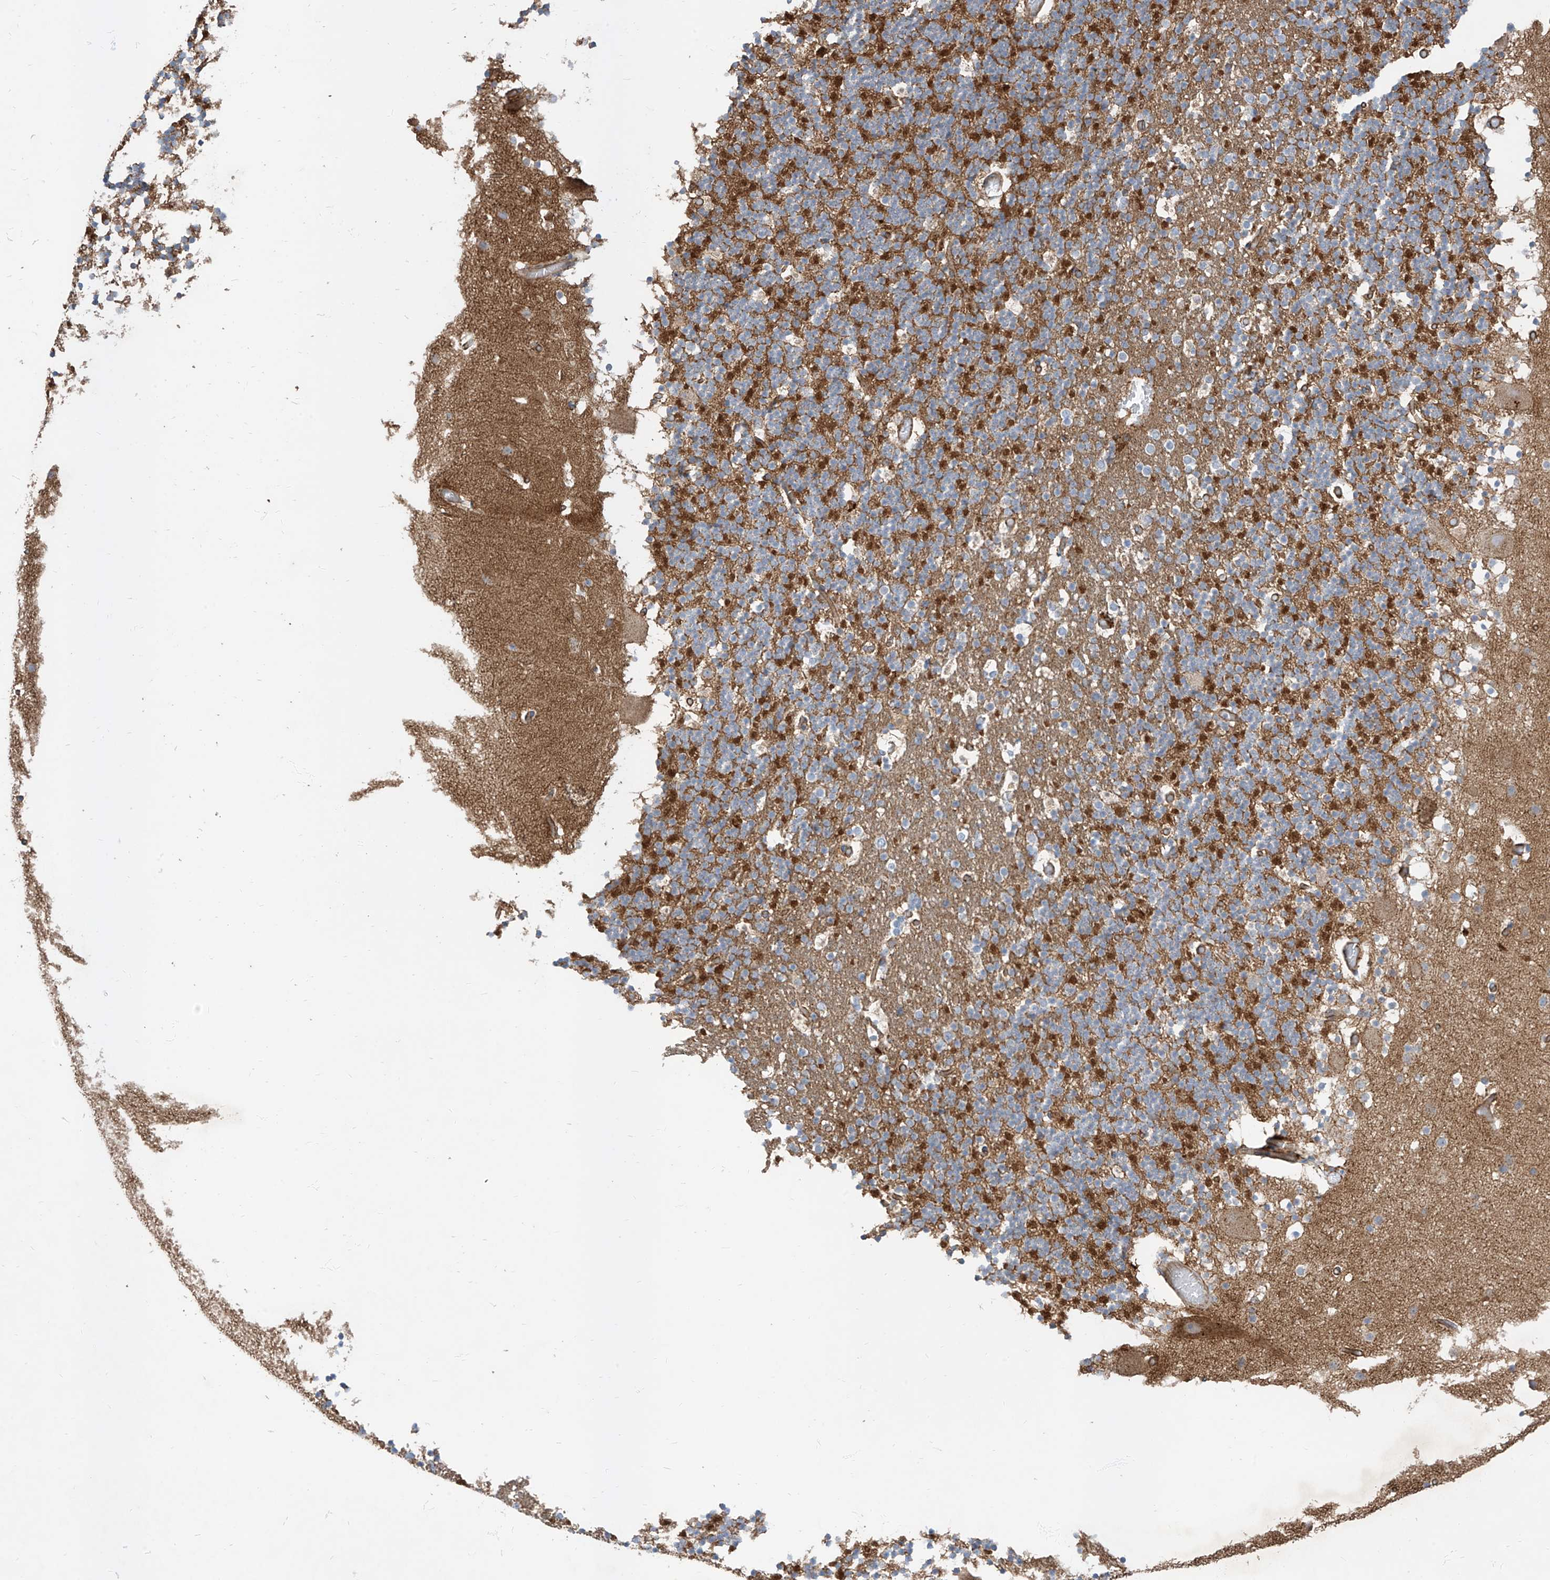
{"staining": {"intensity": "weak", "quantity": "25%-75%", "location": "cytoplasmic/membranous"}, "tissue": "cerebellum", "cell_type": "Cells in granular layer", "image_type": "normal", "snomed": [{"axis": "morphology", "description": "Normal tissue, NOS"}, {"axis": "topography", "description": "Cerebellum"}], "caption": "Protein staining by immunohistochemistry reveals weak cytoplasmic/membranous expression in about 25%-75% of cells in granular layer in benign cerebellum.", "gene": "EPHX4", "patient": {"sex": "male", "age": 57}}